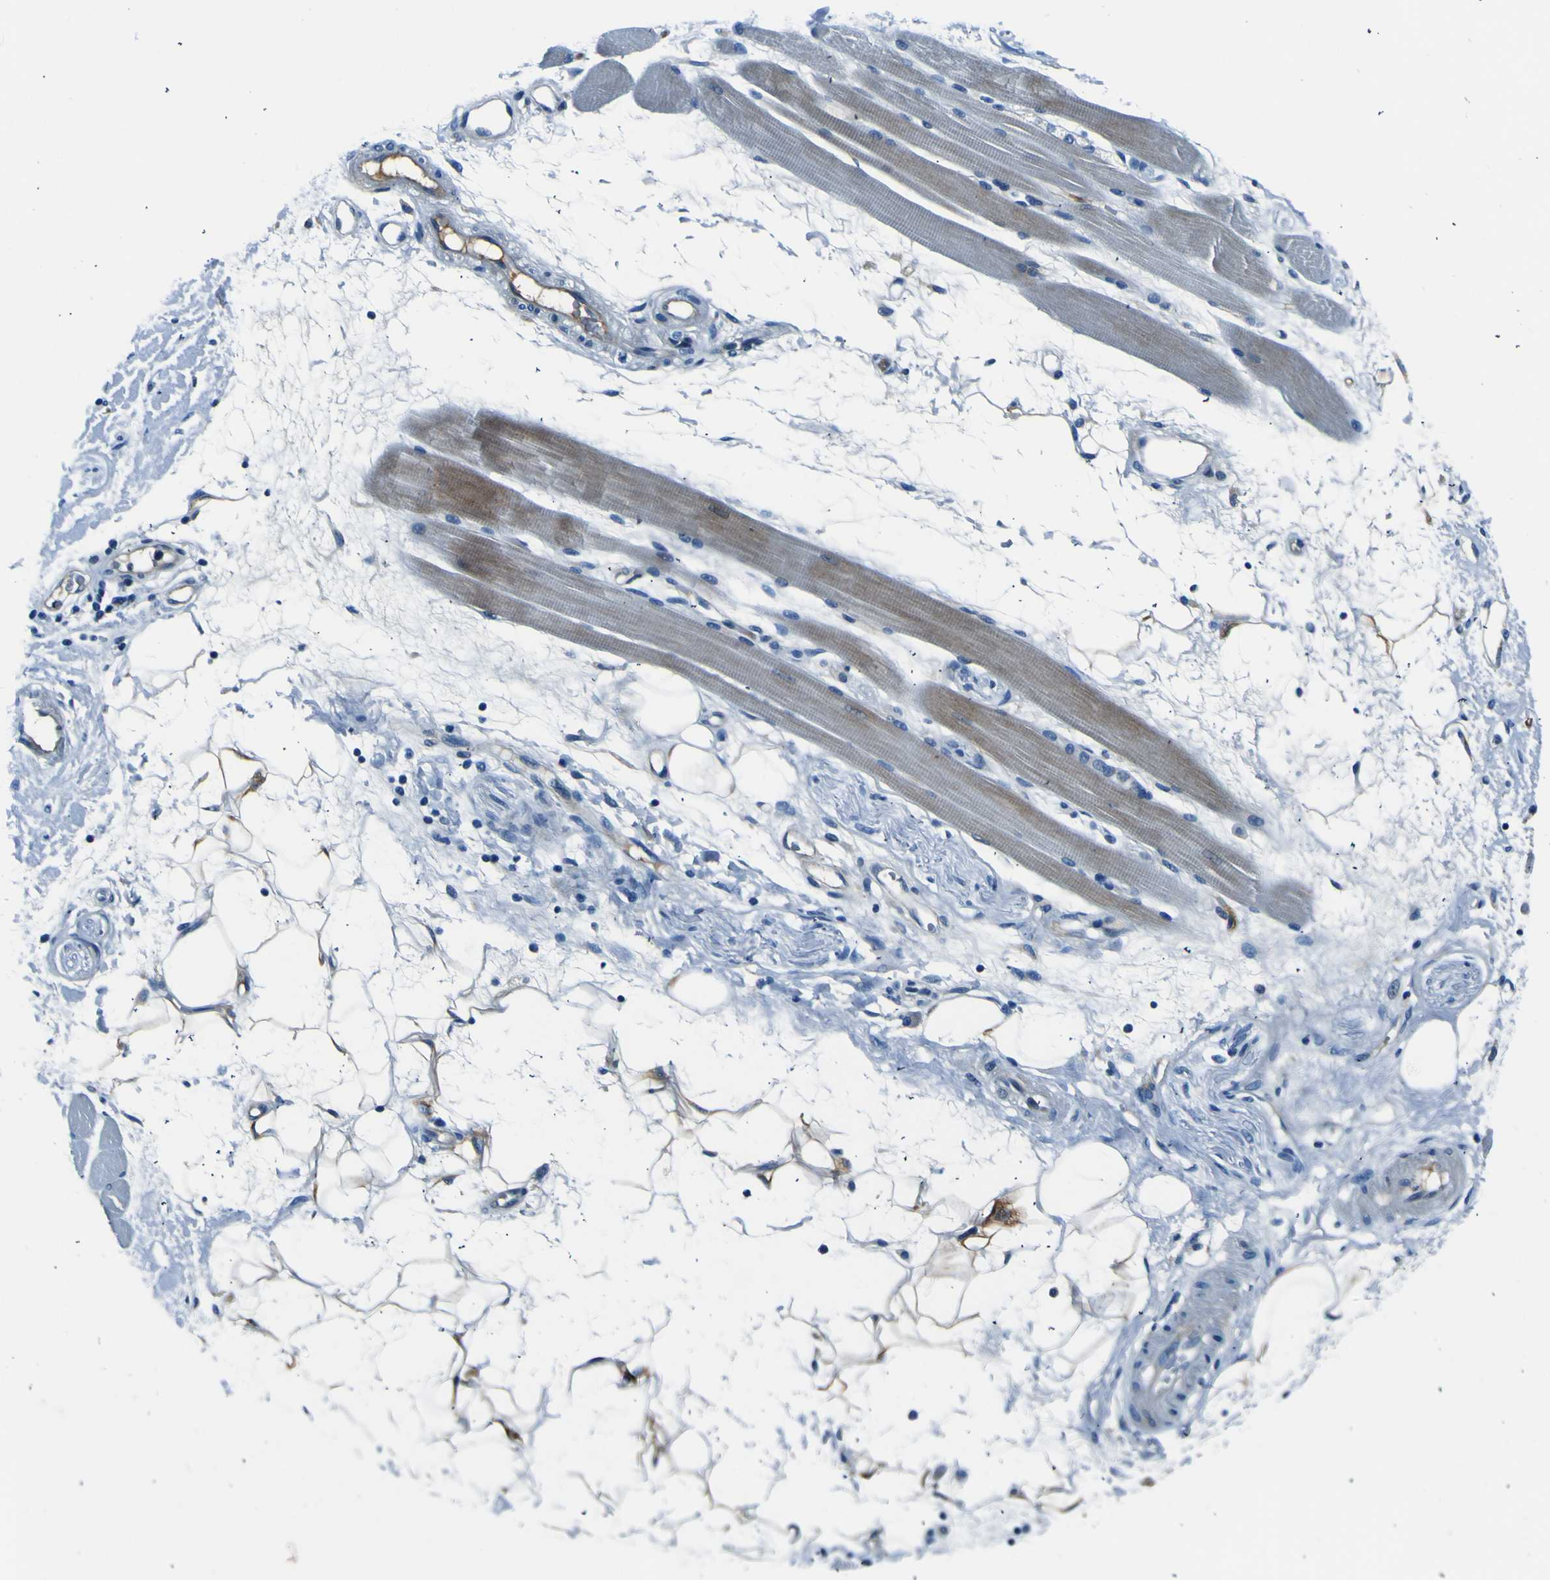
{"staining": {"intensity": "moderate", "quantity": "25%-75%", "location": "cytoplasmic/membranous"}, "tissue": "skeletal muscle", "cell_type": "Myocytes", "image_type": "normal", "snomed": [{"axis": "morphology", "description": "Normal tissue, NOS"}, {"axis": "topography", "description": "Skeletal muscle"}, {"axis": "topography", "description": "Peripheral nerve tissue"}], "caption": "Skeletal muscle was stained to show a protein in brown. There is medium levels of moderate cytoplasmic/membranous staining in approximately 25%-75% of myocytes.", "gene": "ADGRA2", "patient": {"sex": "female", "age": 84}}